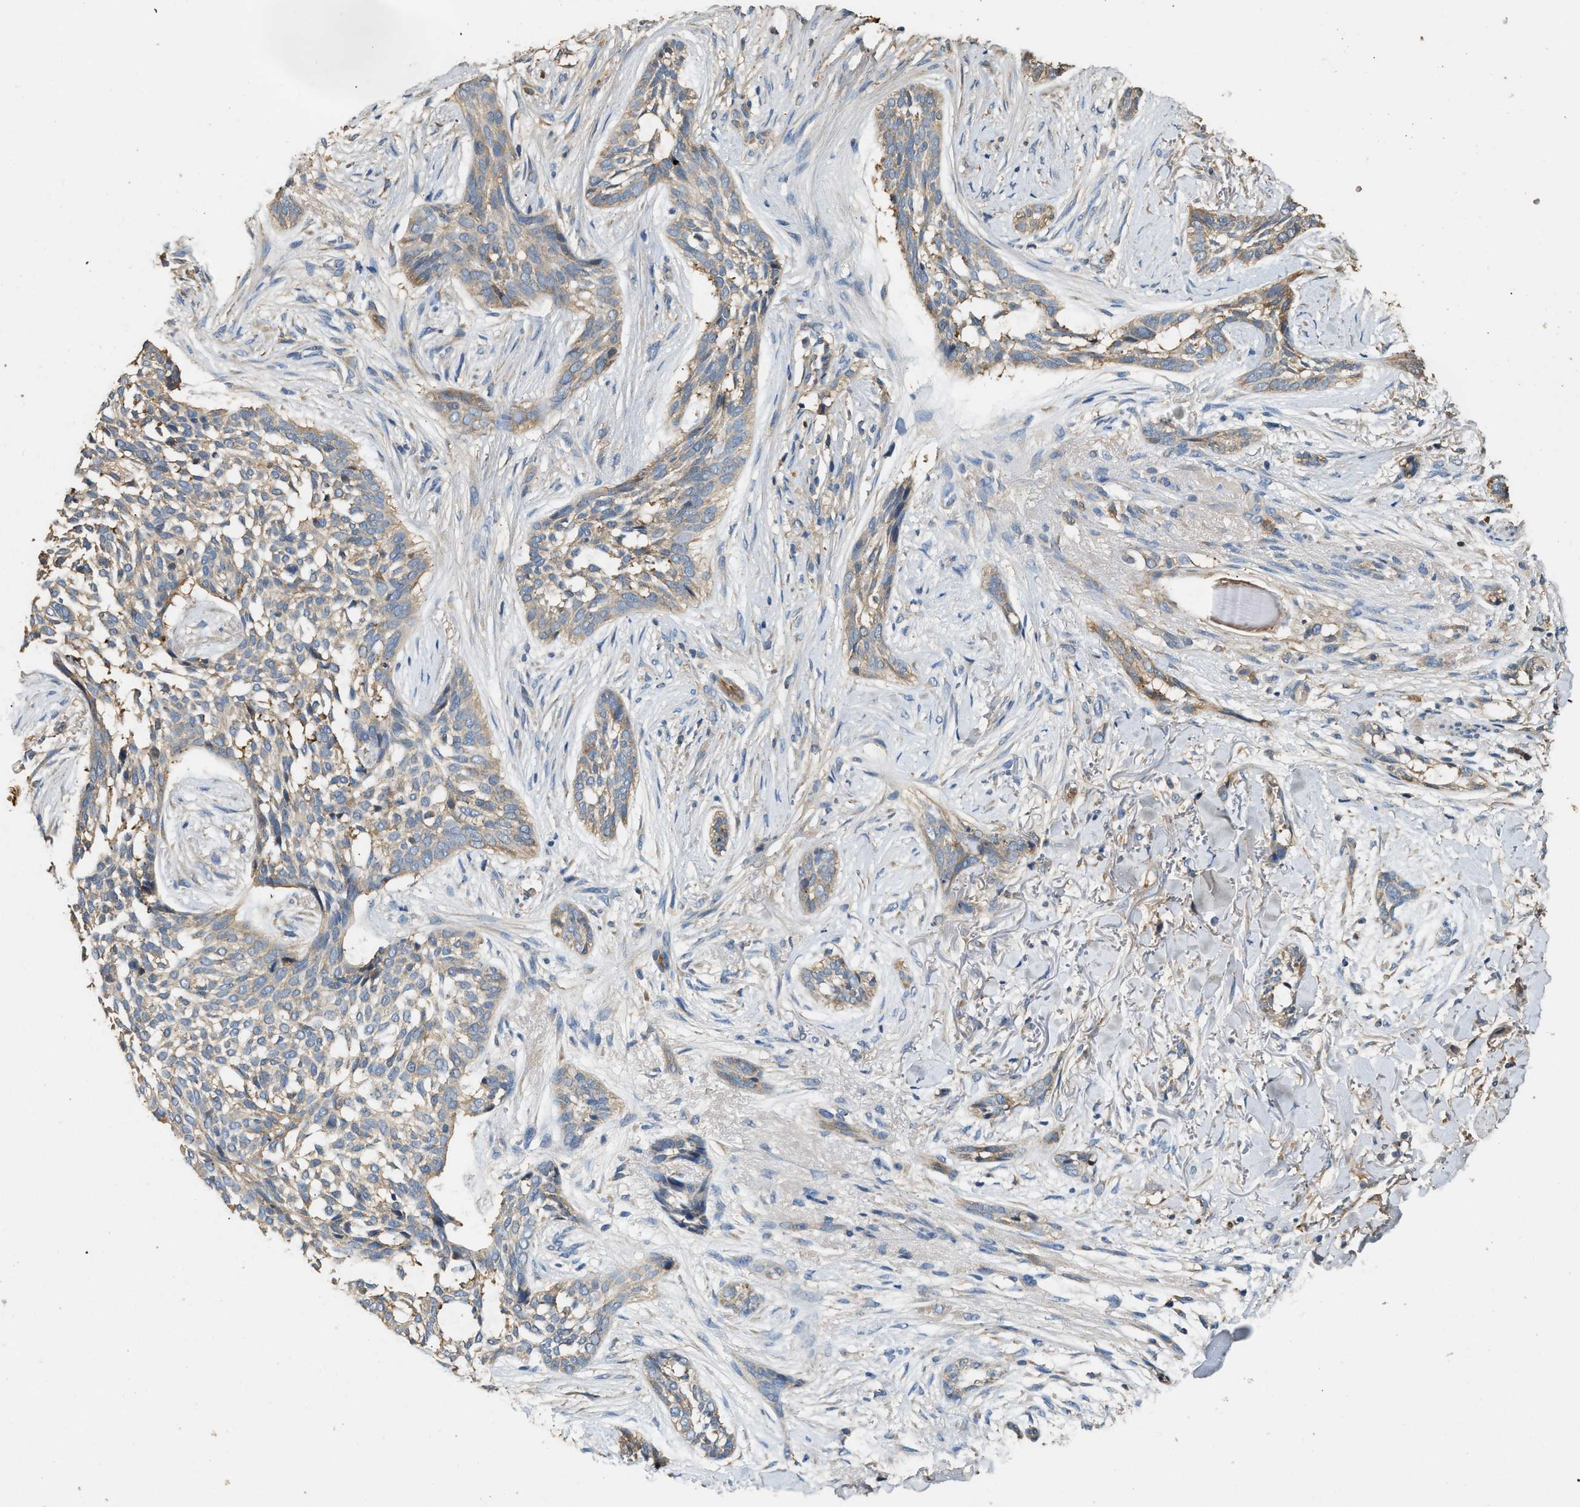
{"staining": {"intensity": "weak", "quantity": ">75%", "location": "cytoplasmic/membranous"}, "tissue": "skin cancer", "cell_type": "Tumor cells", "image_type": "cancer", "snomed": [{"axis": "morphology", "description": "Basal cell carcinoma"}, {"axis": "topography", "description": "Skin"}], "caption": "This is an image of IHC staining of basal cell carcinoma (skin), which shows weak expression in the cytoplasmic/membranous of tumor cells.", "gene": "TMEM268", "patient": {"sex": "female", "age": 88}}